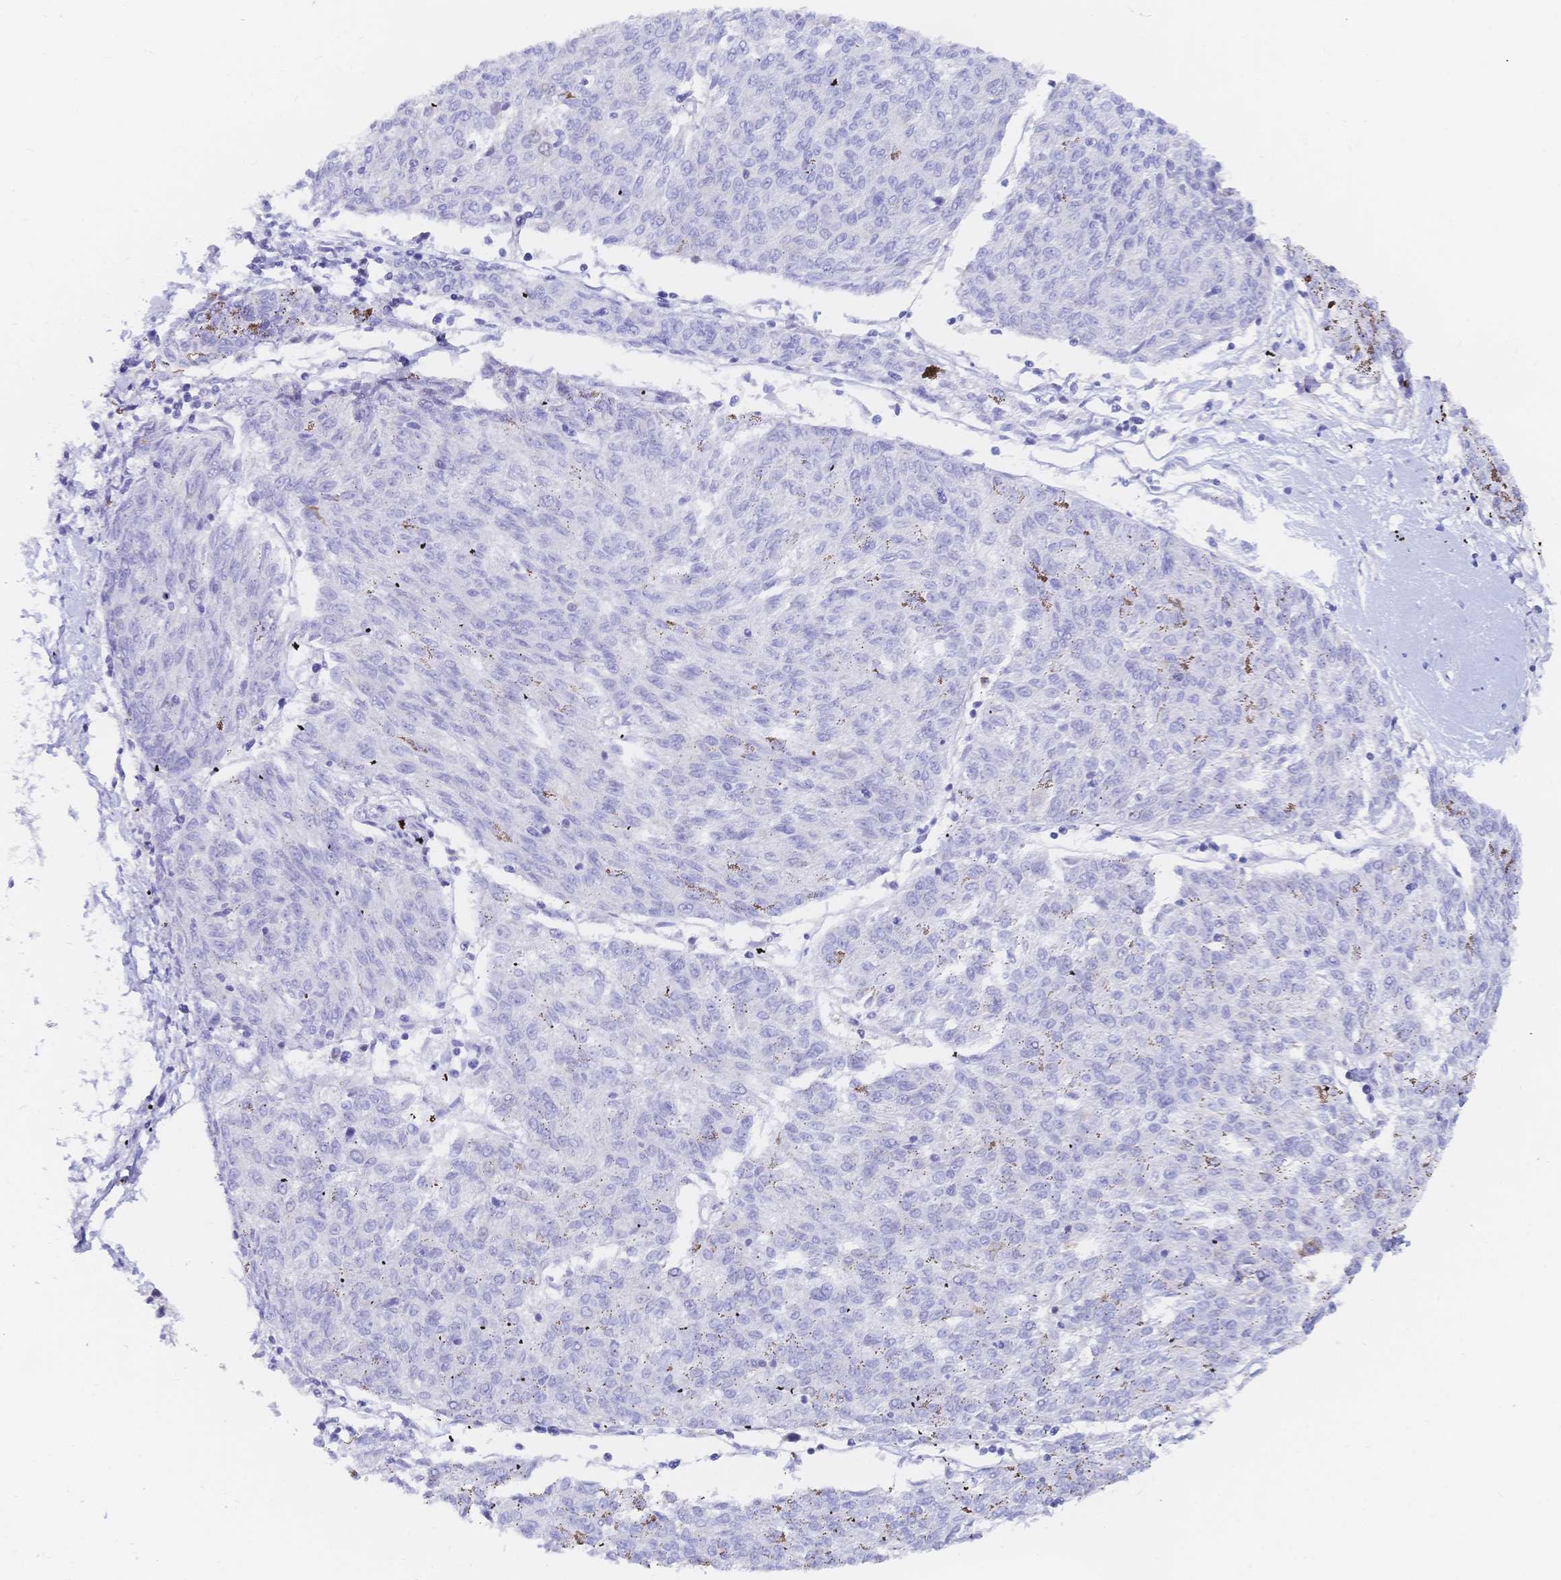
{"staining": {"intensity": "negative", "quantity": "none", "location": "none"}, "tissue": "melanoma", "cell_type": "Tumor cells", "image_type": "cancer", "snomed": [{"axis": "morphology", "description": "Malignant melanoma, NOS"}, {"axis": "topography", "description": "Skin"}], "caption": "Tumor cells show no significant protein expression in melanoma.", "gene": "RRM1", "patient": {"sex": "female", "age": 72}}